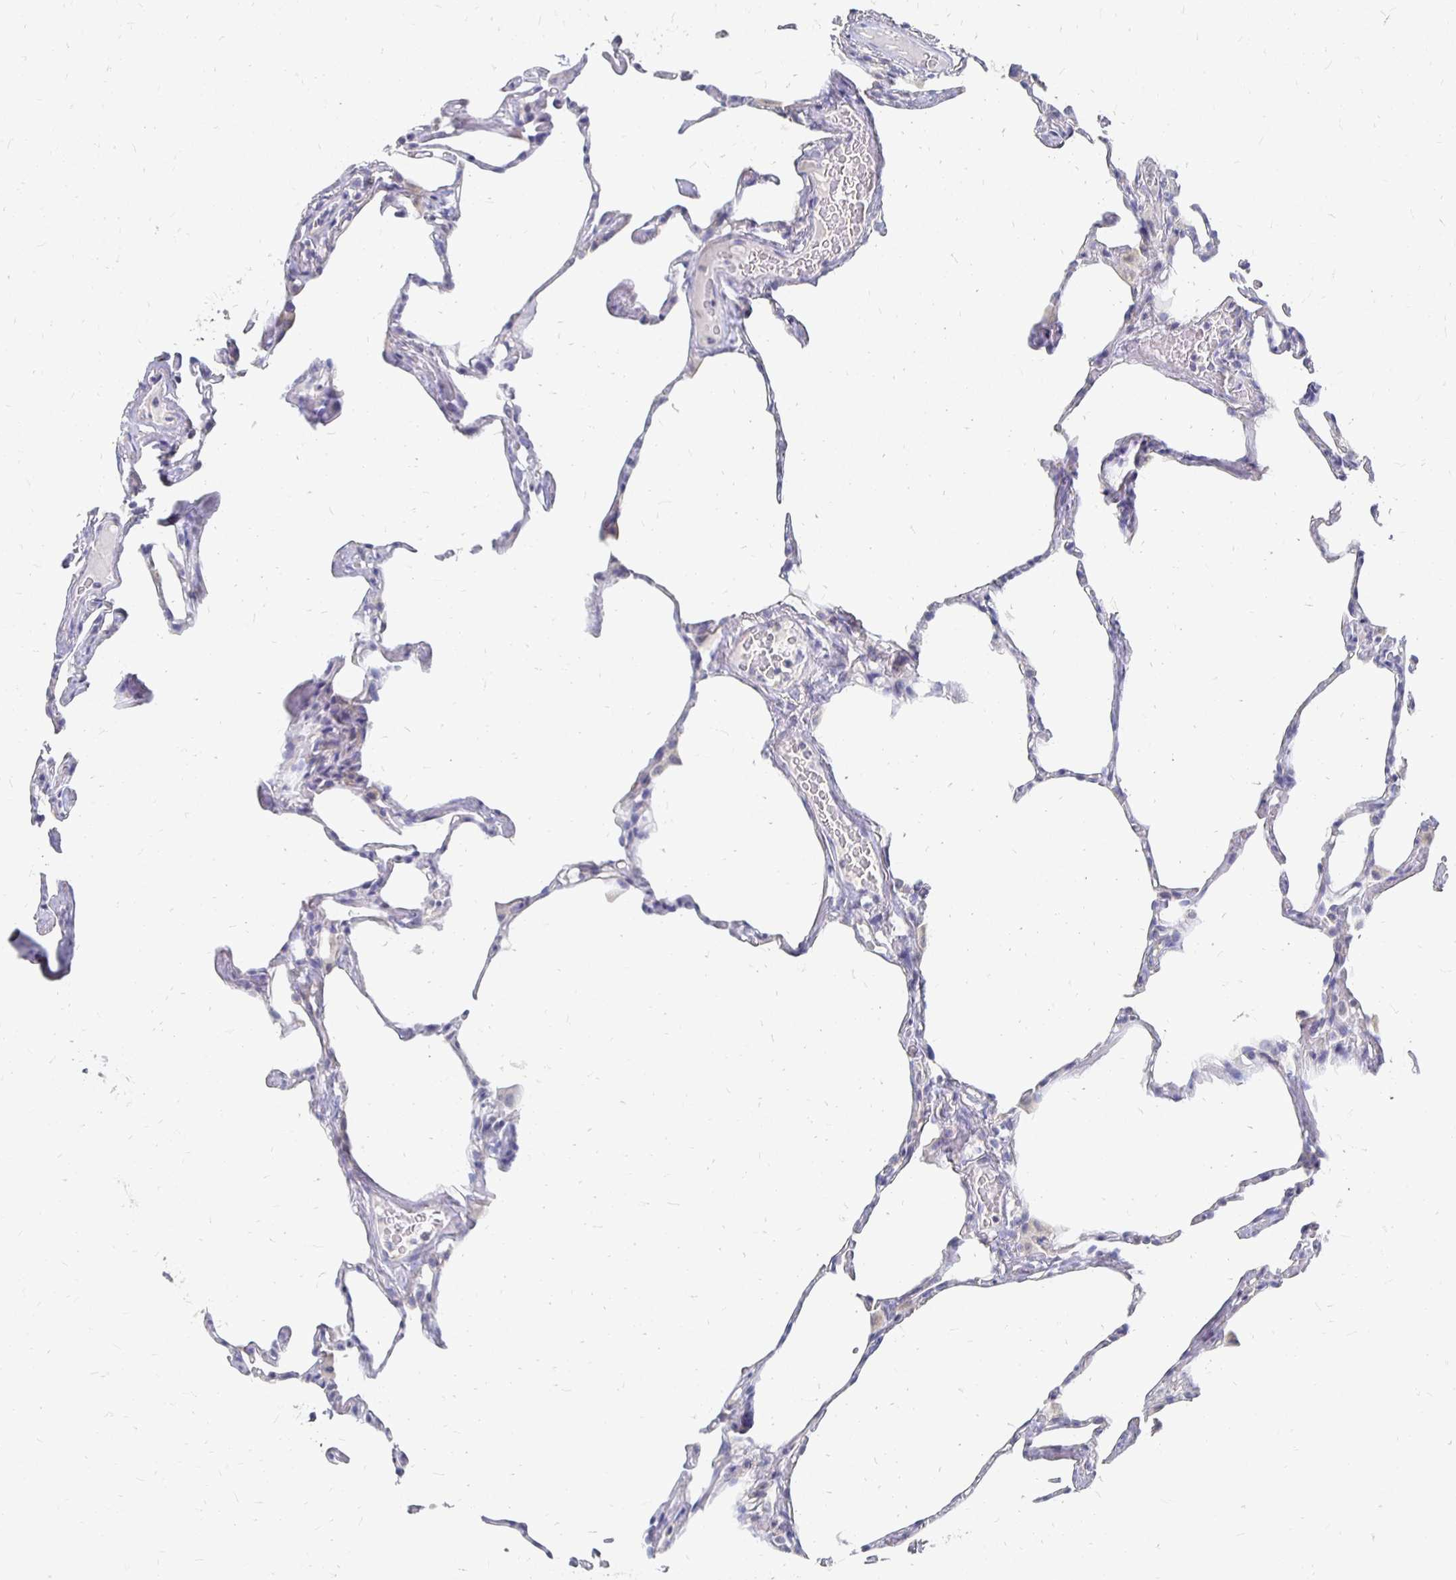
{"staining": {"intensity": "negative", "quantity": "none", "location": "none"}, "tissue": "lung", "cell_type": "Alveolar cells", "image_type": "normal", "snomed": [{"axis": "morphology", "description": "Normal tissue, NOS"}, {"axis": "topography", "description": "Lung"}], "caption": "Protein analysis of benign lung reveals no significant positivity in alveolar cells.", "gene": "FKRP", "patient": {"sex": "male", "age": 65}}